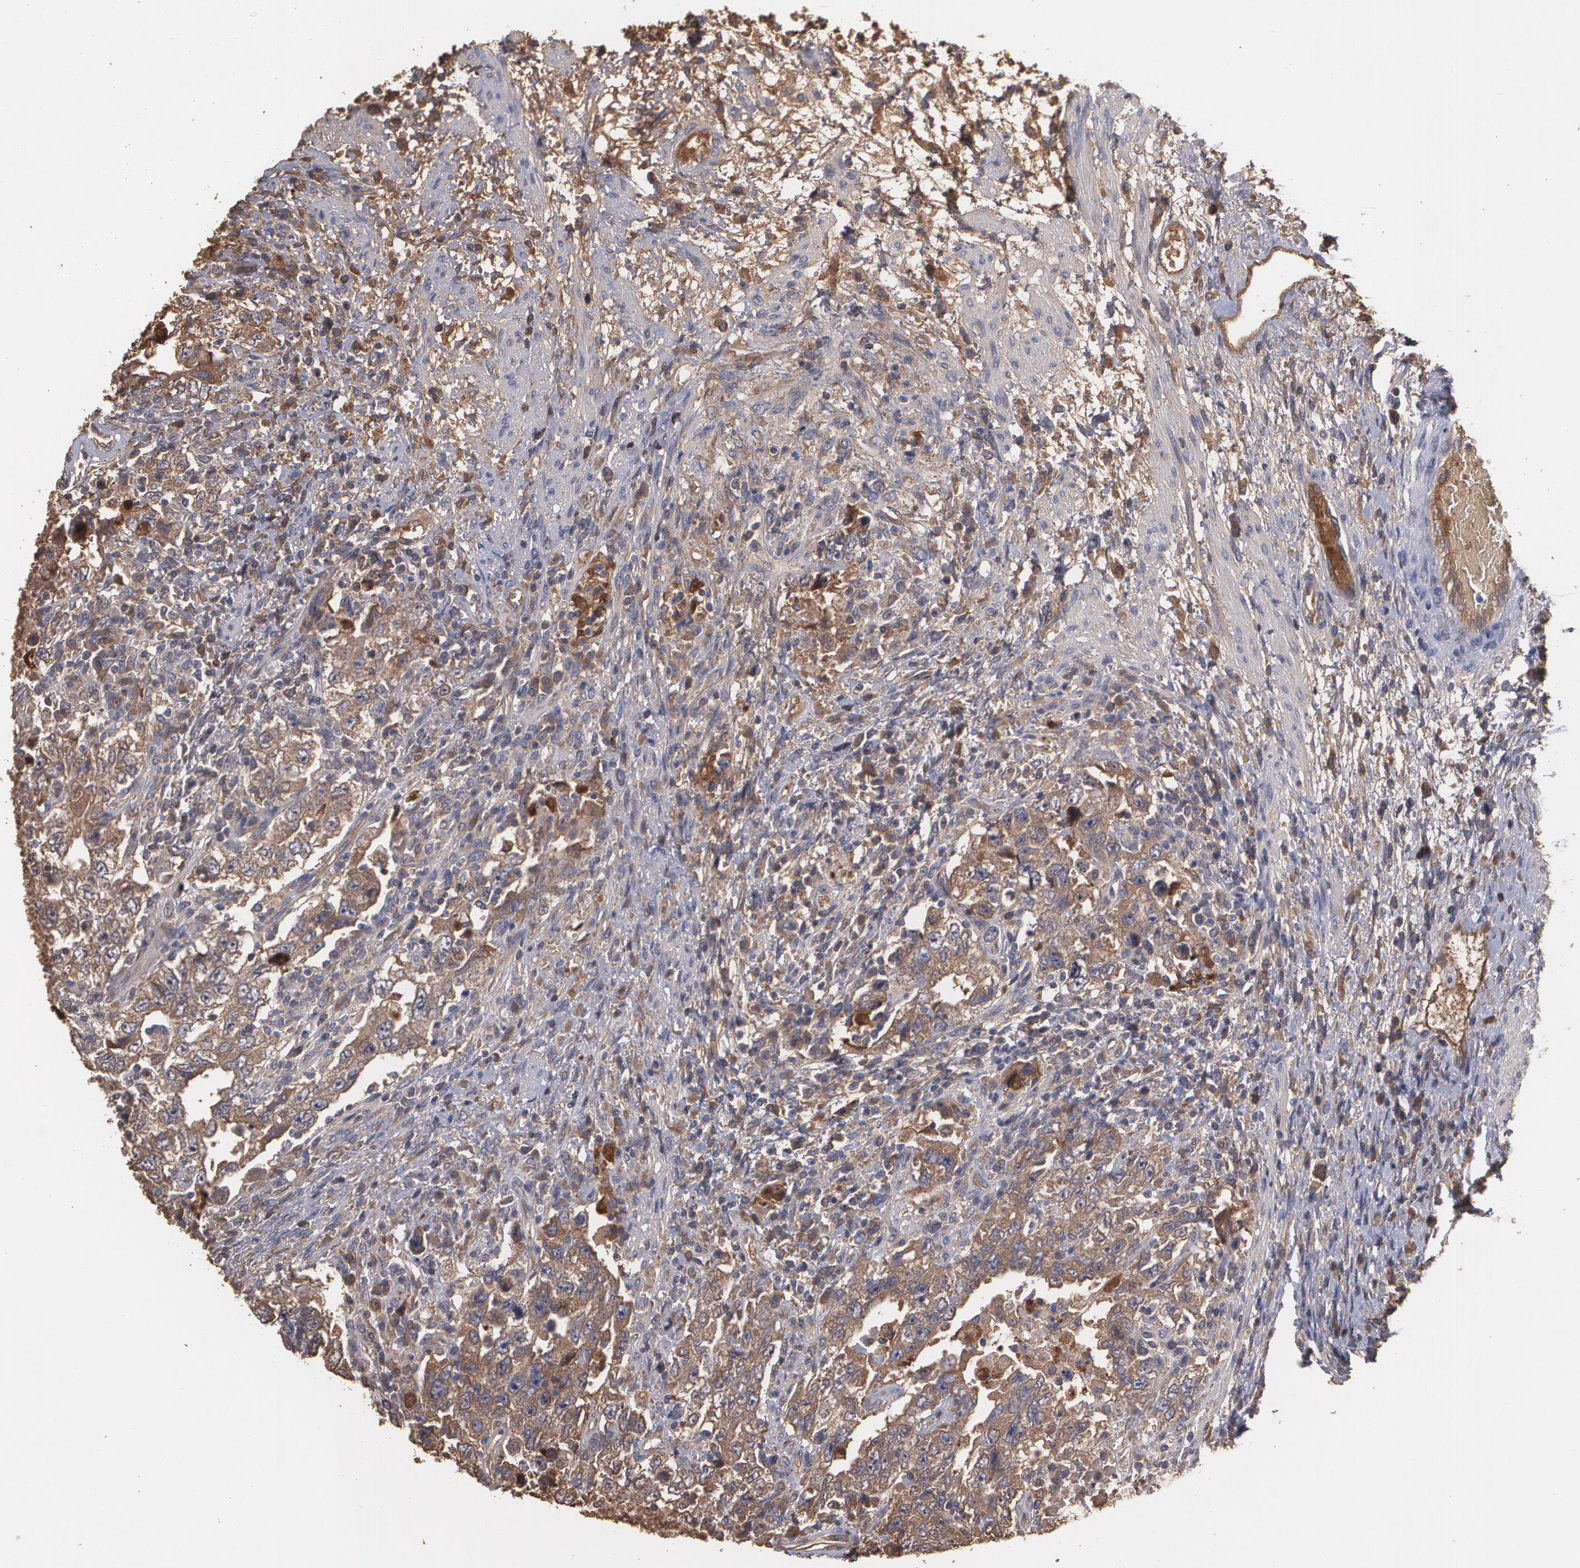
{"staining": {"intensity": "moderate", "quantity": ">75%", "location": "cytoplasmic/membranous"}, "tissue": "testis cancer", "cell_type": "Tumor cells", "image_type": "cancer", "snomed": [{"axis": "morphology", "description": "Carcinoma, Embryonal, NOS"}, {"axis": "topography", "description": "Testis"}], "caption": "Moderate cytoplasmic/membranous positivity is present in approximately >75% of tumor cells in embryonal carcinoma (testis).", "gene": "PON1", "patient": {"sex": "male", "age": 26}}